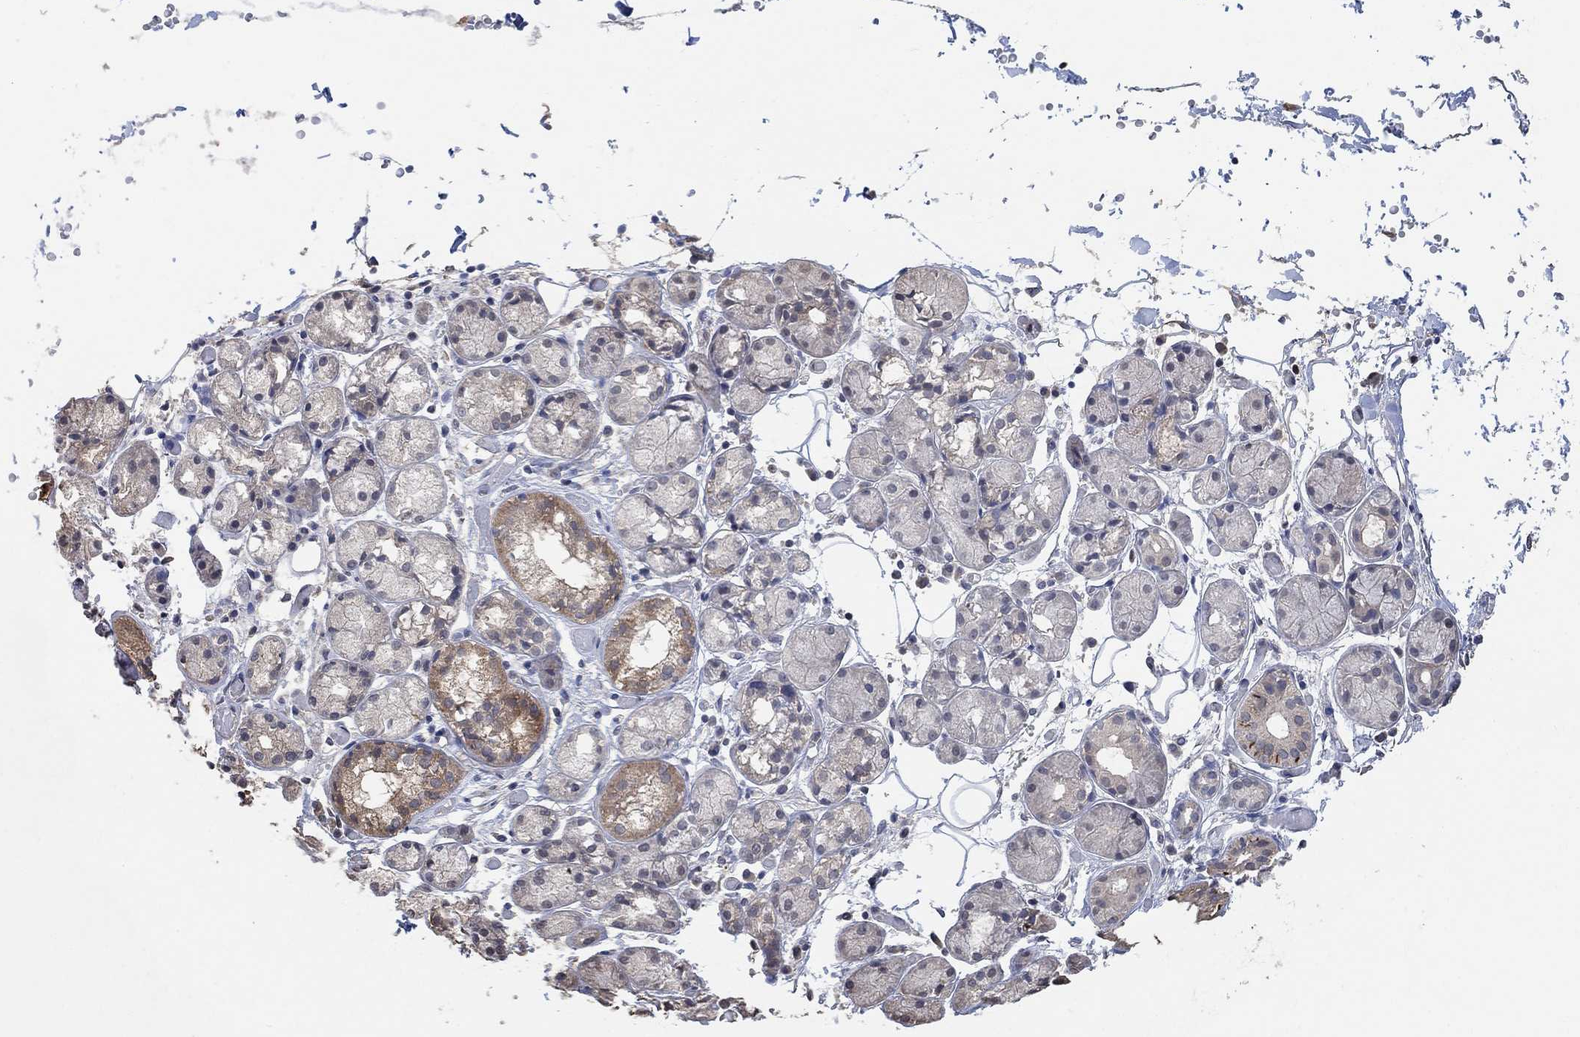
{"staining": {"intensity": "weak", "quantity": "<25%", "location": "cytoplasmic/membranous"}, "tissue": "salivary gland", "cell_type": "Glandular cells", "image_type": "normal", "snomed": [{"axis": "morphology", "description": "Normal tissue, NOS"}, {"axis": "topography", "description": "Salivary gland"}, {"axis": "topography", "description": "Peripheral nerve tissue"}], "caption": "Protein analysis of benign salivary gland reveals no significant expression in glandular cells. (DAB immunohistochemistry with hematoxylin counter stain).", "gene": "UNC5B", "patient": {"sex": "male", "age": 71}}